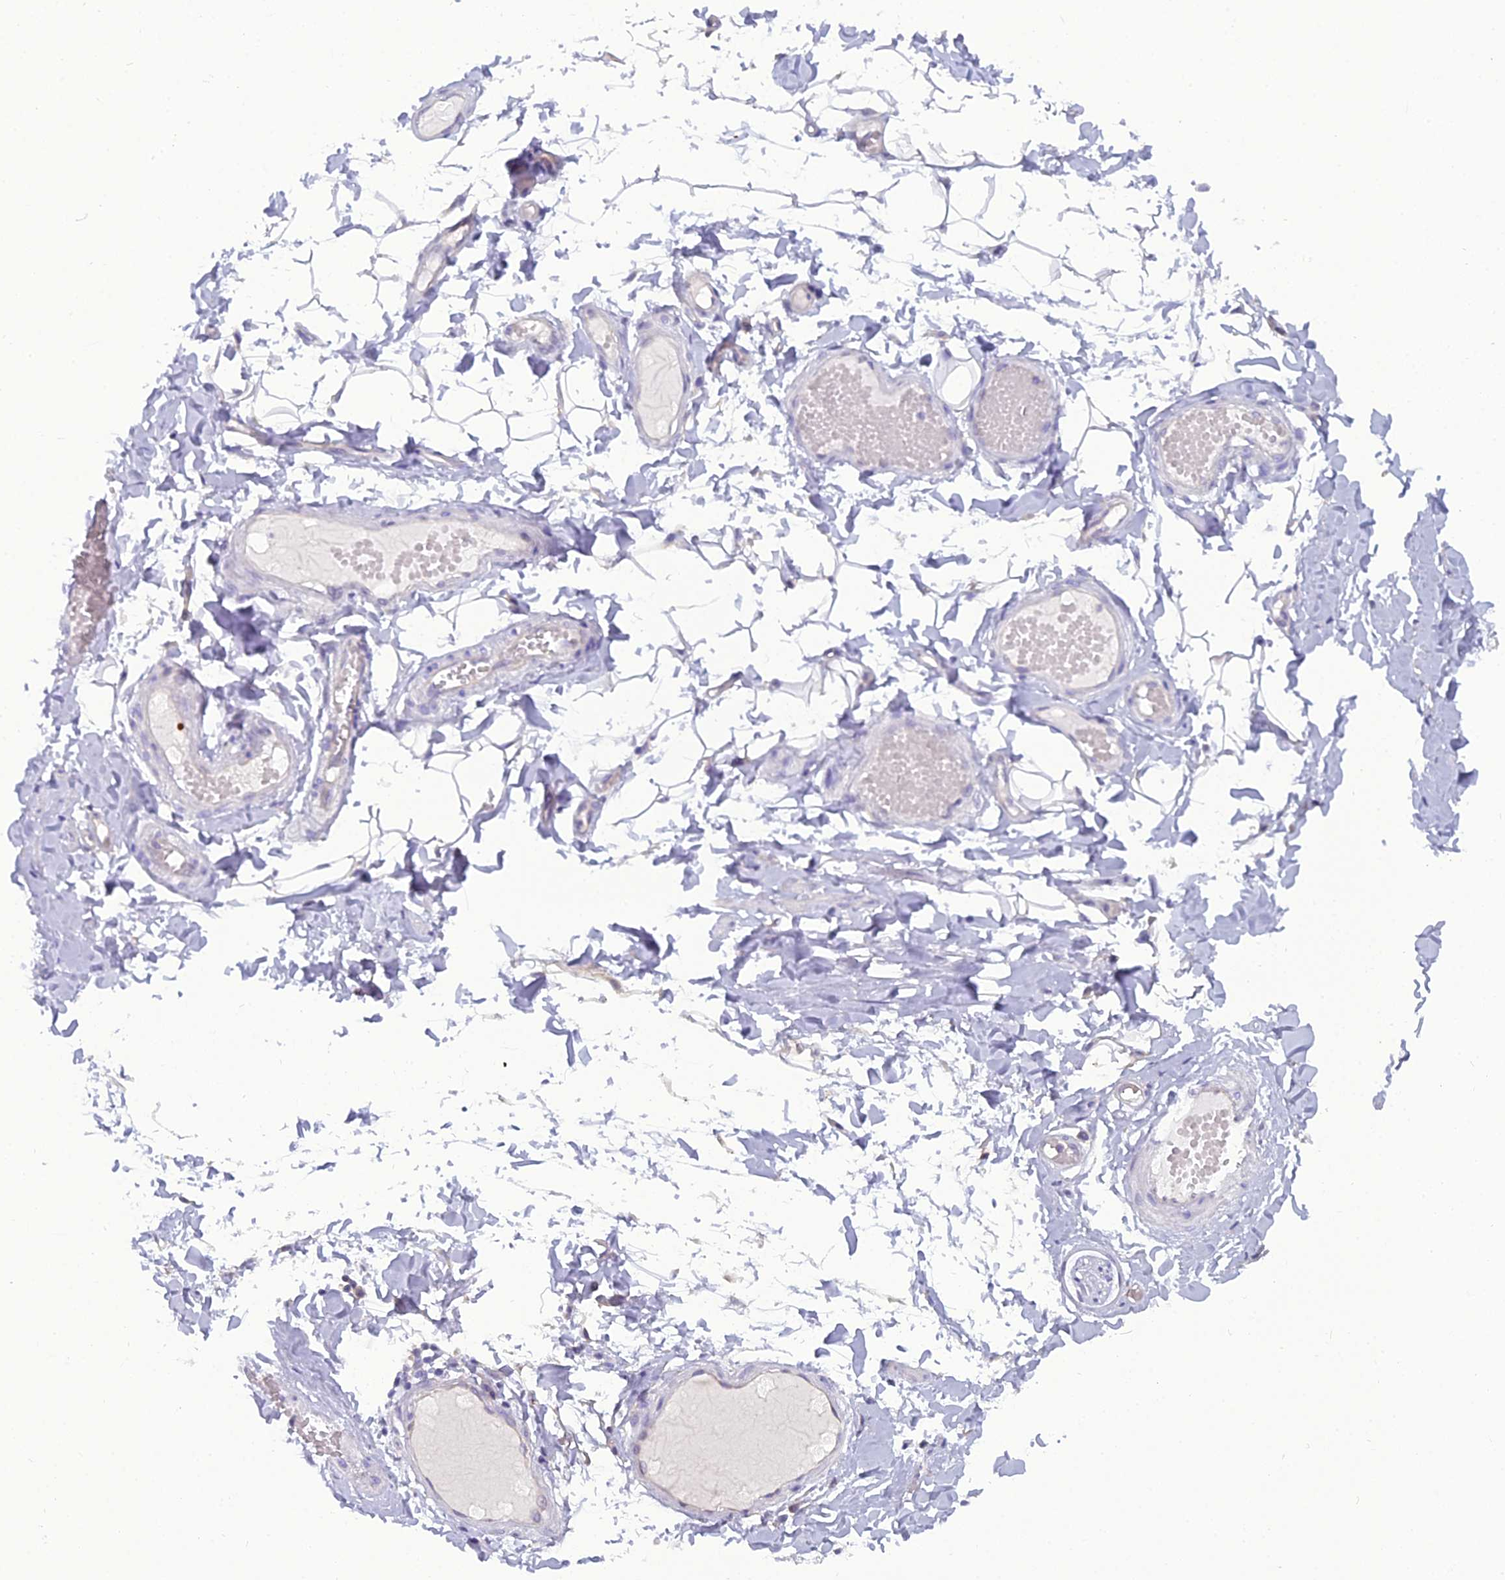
{"staining": {"intensity": "negative", "quantity": "none", "location": "none"}, "tissue": "adipose tissue", "cell_type": "Adipocytes", "image_type": "normal", "snomed": [{"axis": "morphology", "description": "Normal tissue, NOS"}, {"axis": "topography", "description": "Adipose tissue"}, {"axis": "topography", "description": "Vascular tissue"}, {"axis": "topography", "description": "Peripheral nerve tissue"}], "caption": "Immunohistochemistry of normal human adipose tissue exhibits no positivity in adipocytes.", "gene": "GNPNAT1", "patient": {"sex": "male", "age": 25}}